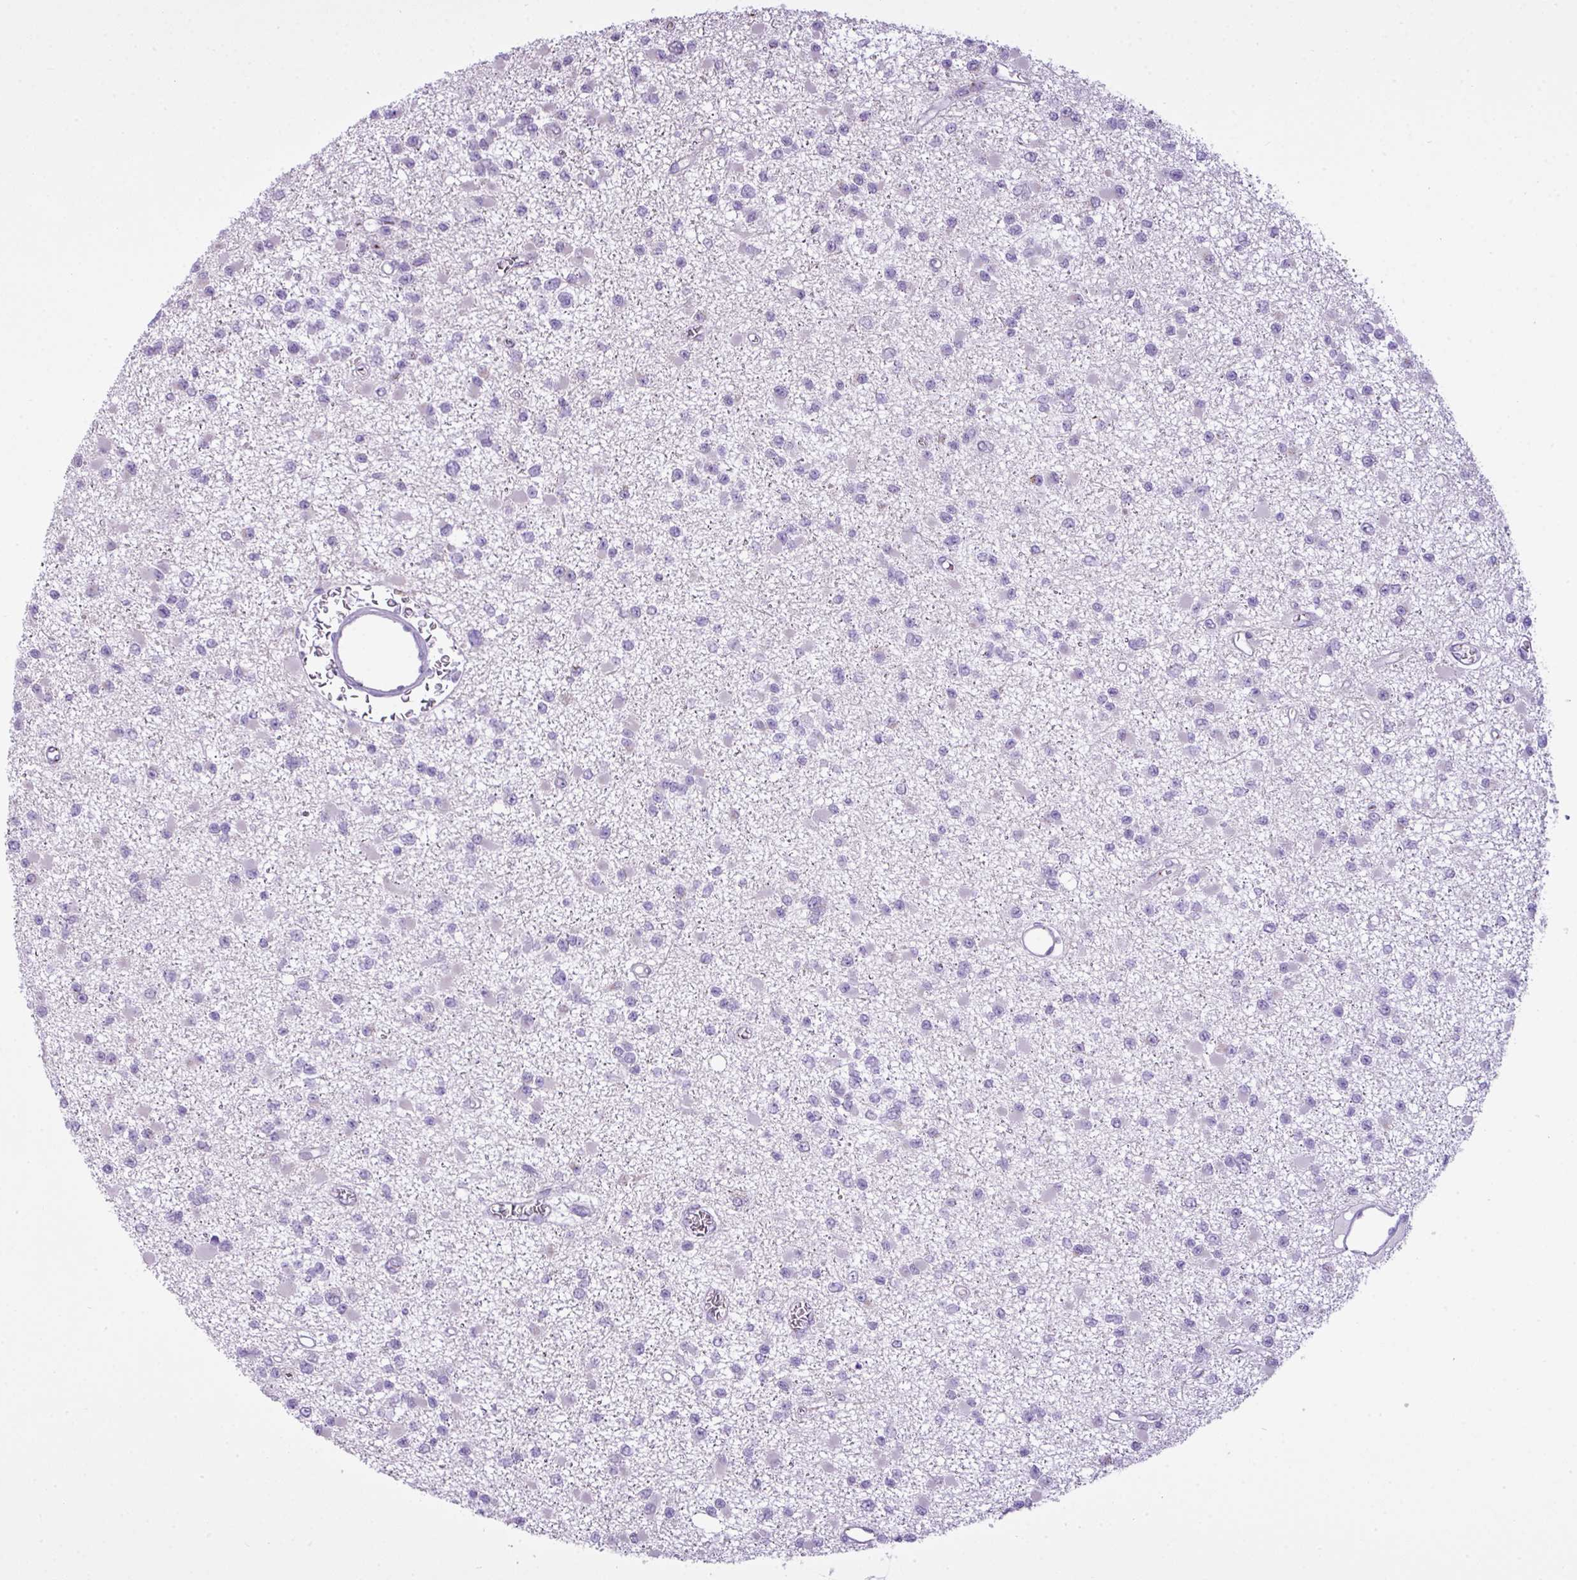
{"staining": {"intensity": "negative", "quantity": "none", "location": "none"}, "tissue": "glioma", "cell_type": "Tumor cells", "image_type": "cancer", "snomed": [{"axis": "morphology", "description": "Glioma, malignant, Low grade"}, {"axis": "topography", "description": "Brain"}], "caption": "Photomicrograph shows no significant protein positivity in tumor cells of malignant glioma (low-grade).", "gene": "FAM43A", "patient": {"sex": "female", "age": 22}}